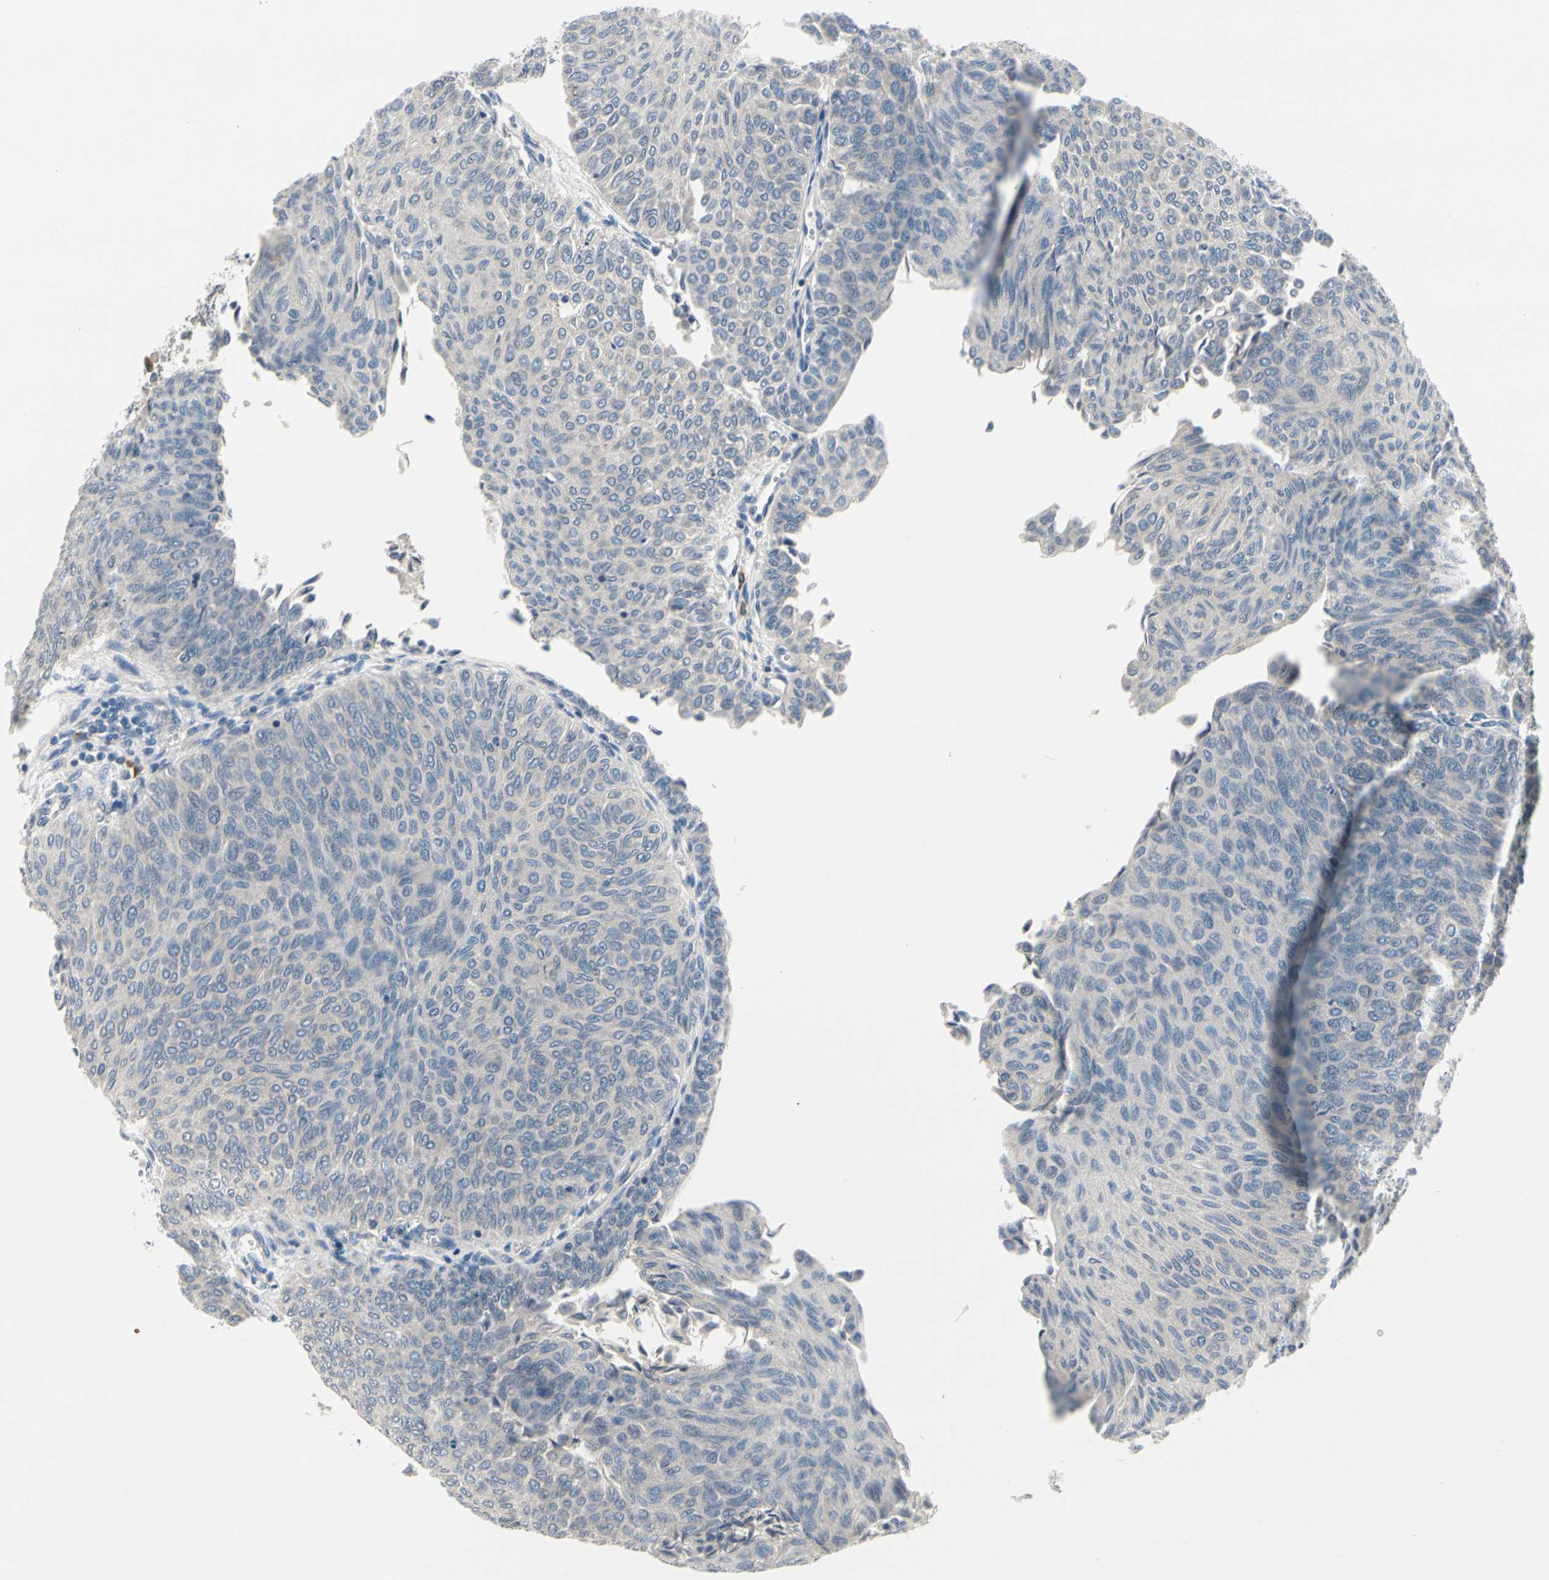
{"staining": {"intensity": "negative", "quantity": "none", "location": "none"}, "tissue": "urothelial cancer", "cell_type": "Tumor cells", "image_type": "cancer", "snomed": [{"axis": "morphology", "description": "Urothelial carcinoma, Low grade"}, {"axis": "topography", "description": "Urinary bladder"}], "caption": "This is an IHC image of human urothelial cancer. There is no positivity in tumor cells.", "gene": "SELENOK", "patient": {"sex": "male", "age": 78}}